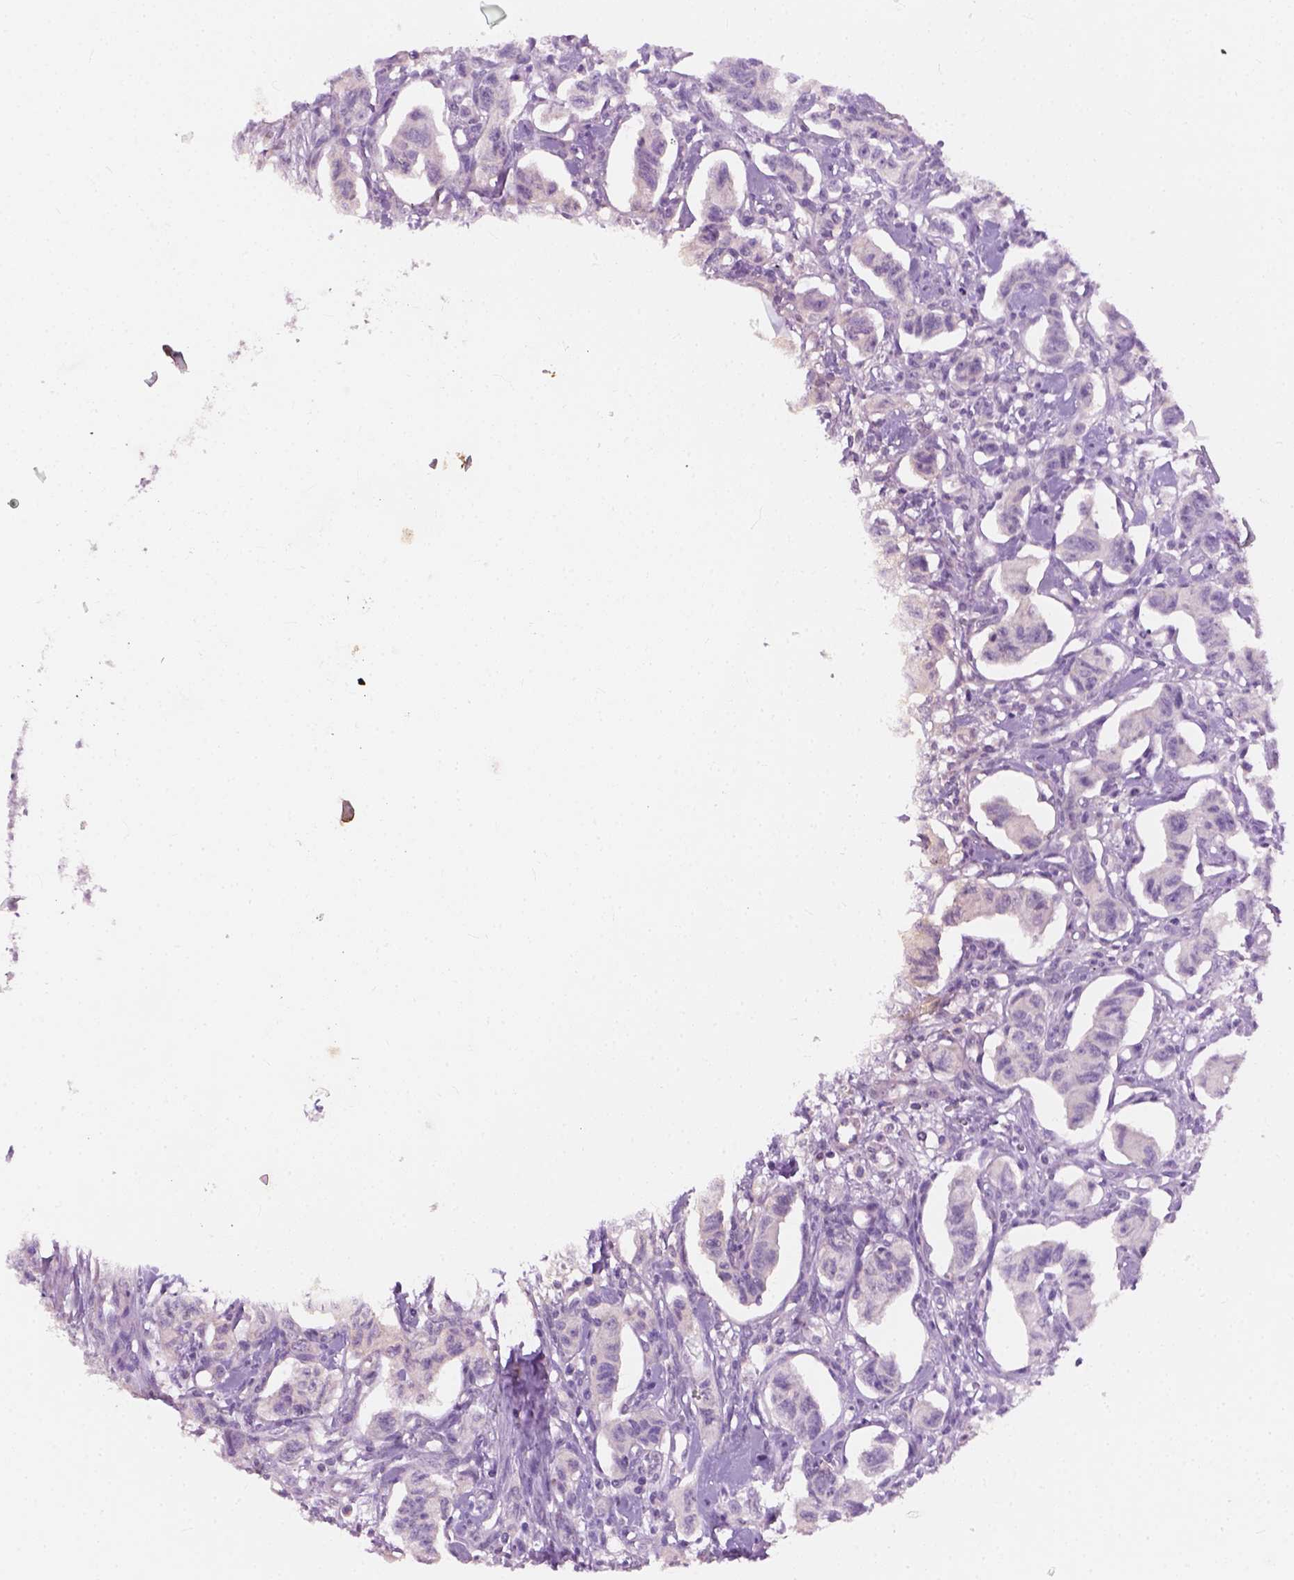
{"staining": {"intensity": "negative", "quantity": "none", "location": "none"}, "tissue": "carcinoid", "cell_type": "Tumor cells", "image_type": "cancer", "snomed": [{"axis": "morphology", "description": "Carcinoid, malignant, NOS"}, {"axis": "topography", "description": "Kidney"}], "caption": "Human carcinoid (malignant) stained for a protein using immunohistochemistry shows no staining in tumor cells.", "gene": "KRT17", "patient": {"sex": "female", "age": 41}}